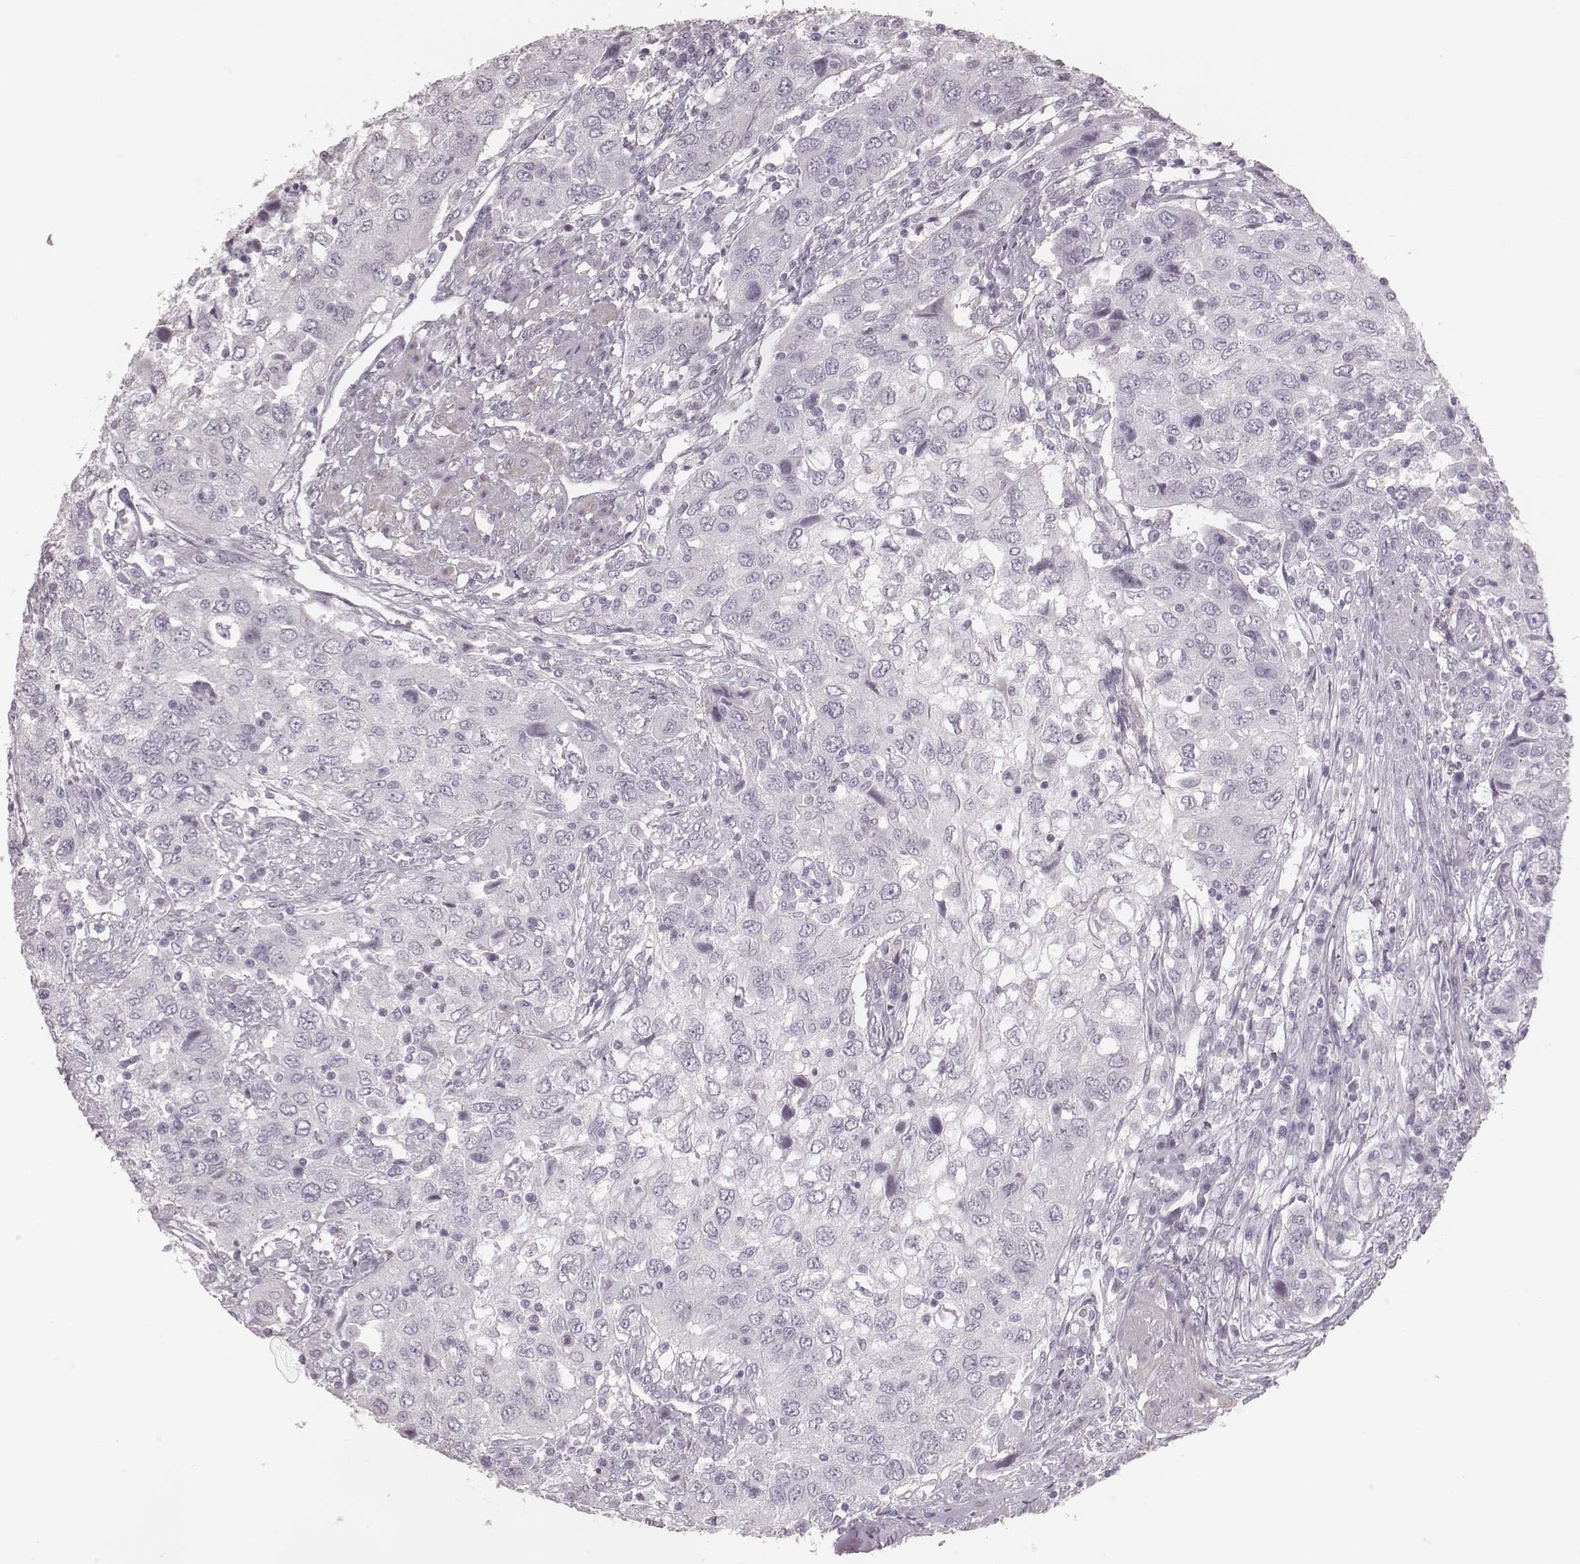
{"staining": {"intensity": "negative", "quantity": "none", "location": "none"}, "tissue": "urothelial cancer", "cell_type": "Tumor cells", "image_type": "cancer", "snomed": [{"axis": "morphology", "description": "Urothelial carcinoma, High grade"}, {"axis": "topography", "description": "Urinary bladder"}], "caption": "Tumor cells show no significant protein expression in urothelial cancer.", "gene": "KRT74", "patient": {"sex": "male", "age": 76}}